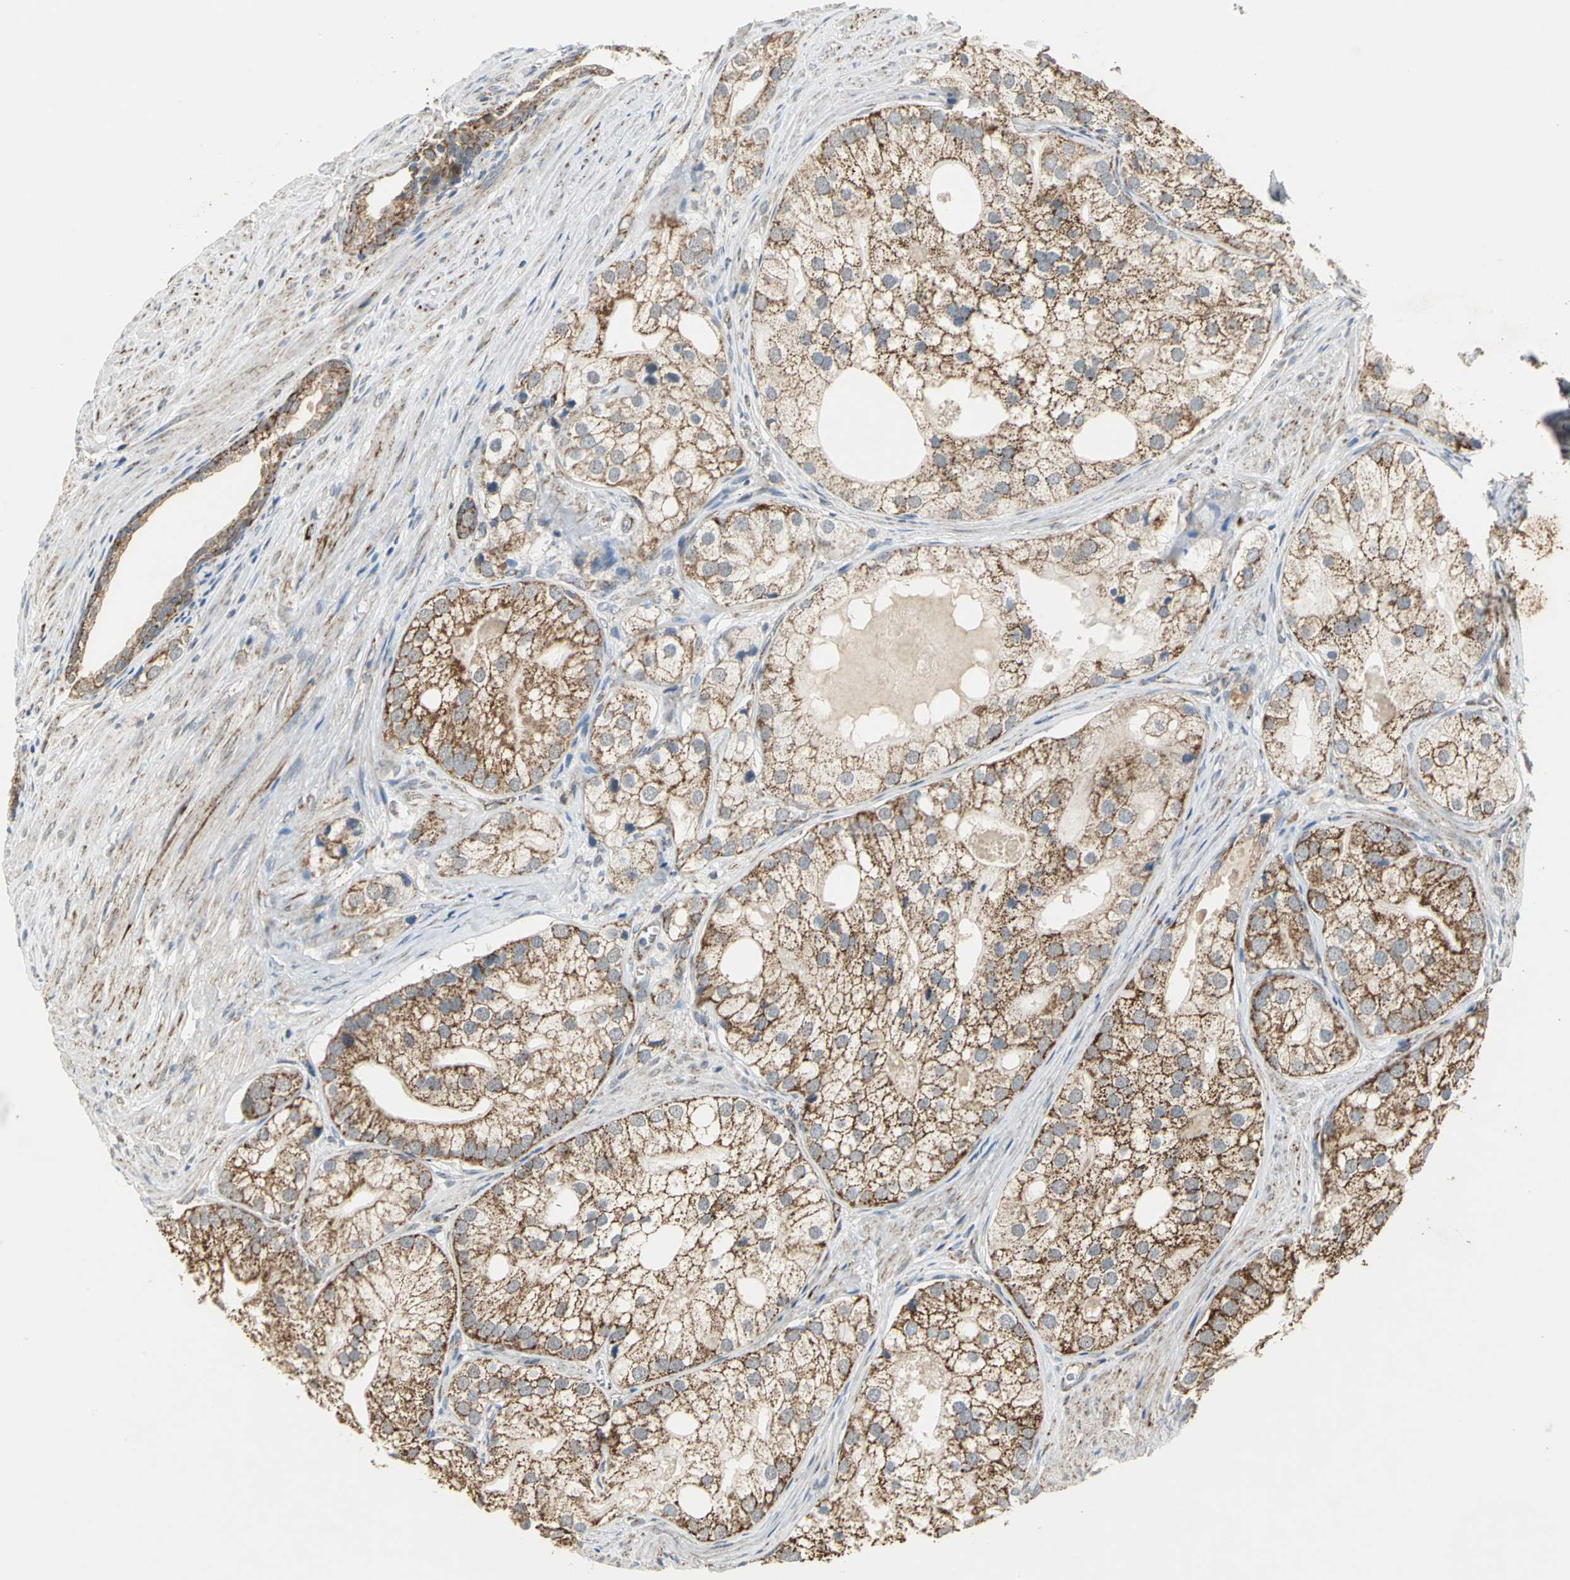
{"staining": {"intensity": "strong", "quantity": ">75%", "location": "cytoplasmic/membranous"}, "tissue": "prostate cancer", "cell_type": "Tumor cells", "image_type": "cancer", "snomed": [{"axis": "morphology", "description": "Adenocarcinoma, Low grade"}, {"axis": "topography", "description": "Prostate"}], "caption": "Protein staining shows strong cytoplasmic/membranous staining in about >75% of tumor cells in prostate low-grade adenocarcinoma.", "gene": "NDUFB5", "patient": {"sex": "male", "age": 69}}